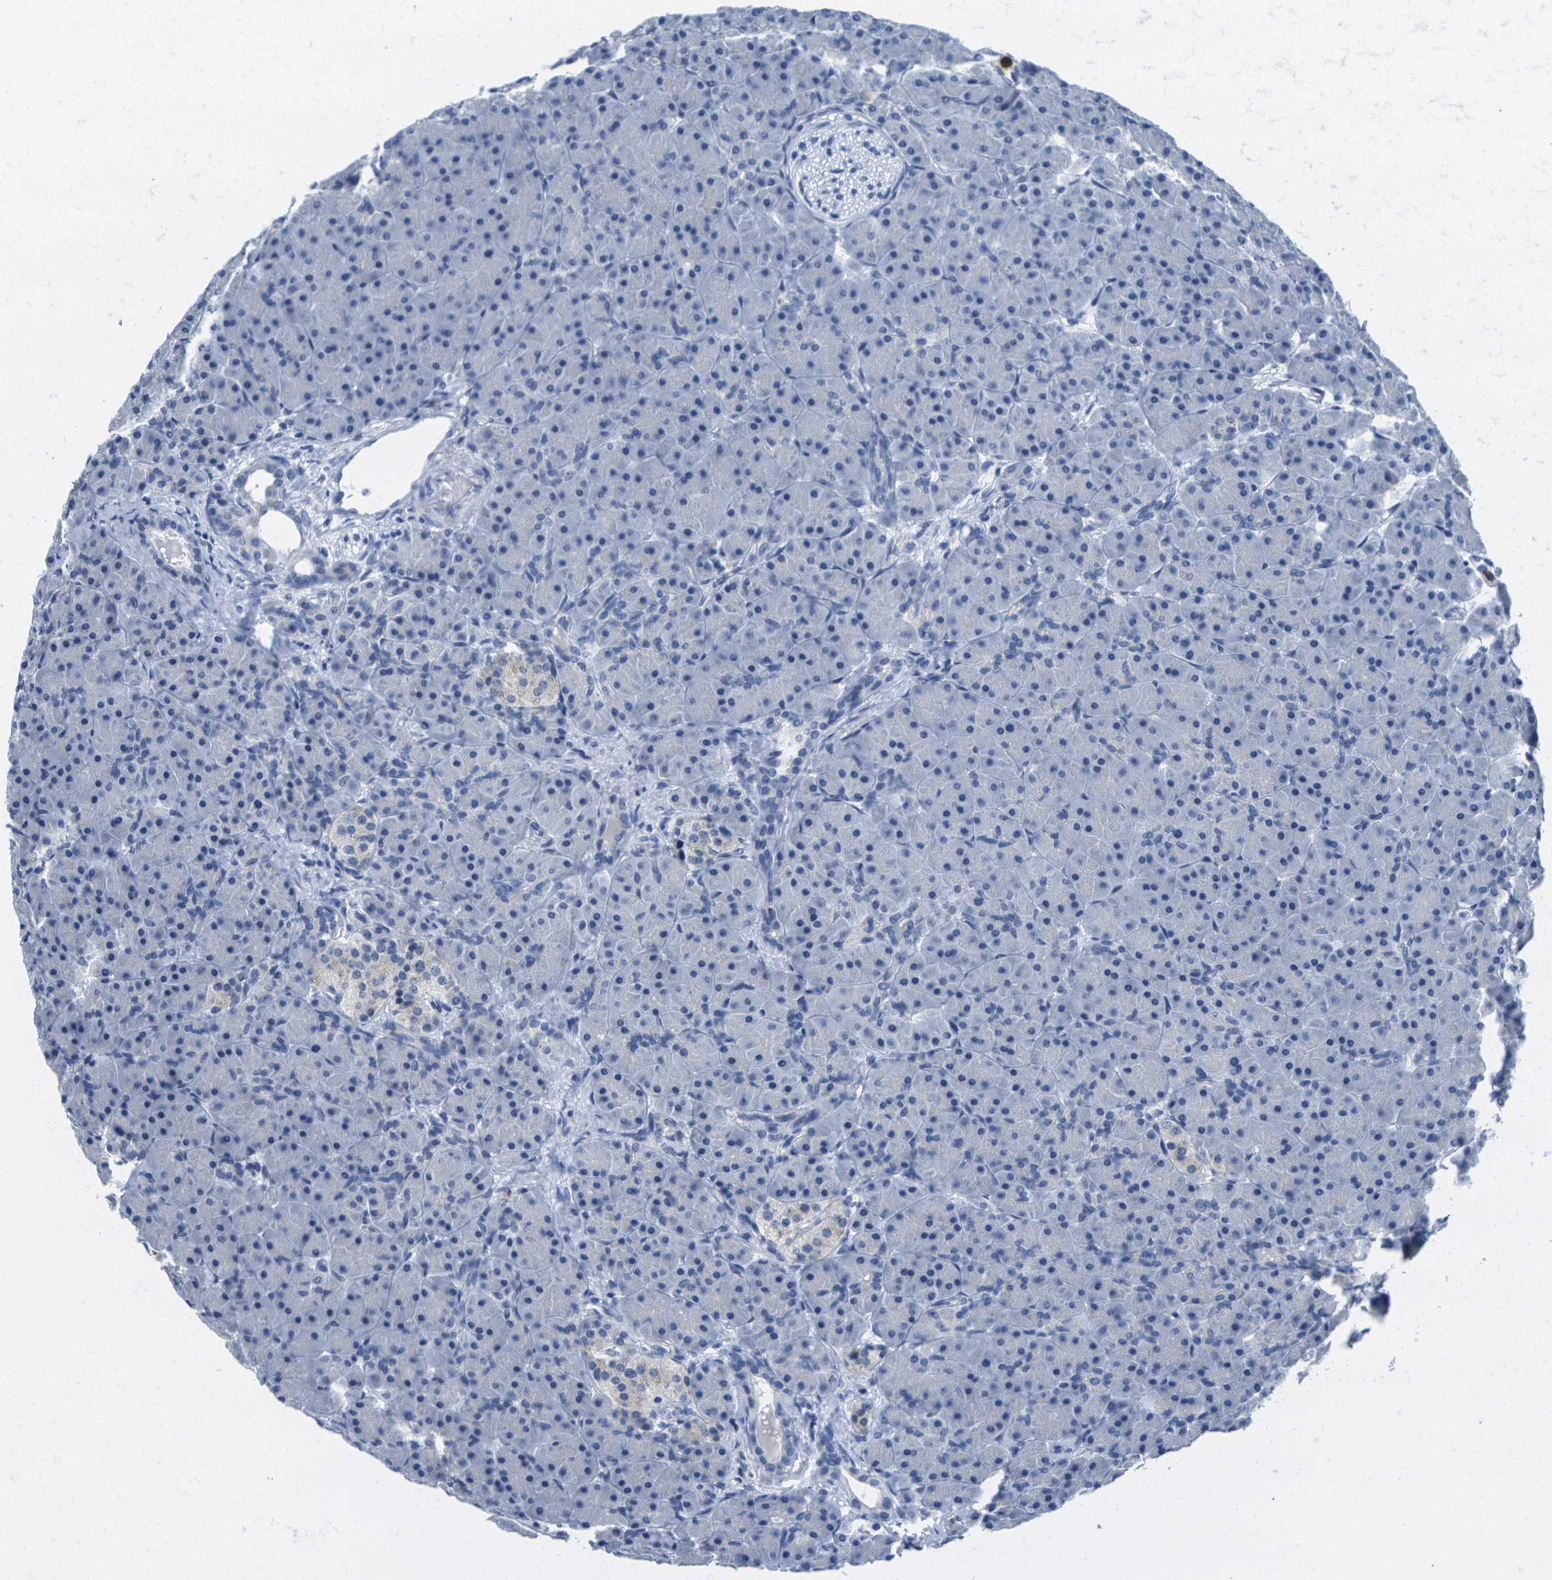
{"staining": {"intensity": "negative", "quantity": "none", "location": "none"}, "tissue": "pancreas", "cell_type": "Exocrine glandular cells", "image_type": "normal", "snomed": [{"axis": "morphology", "description": "Normal tissue, NOS"}, {"axis": "topography", "description": "Pancreas"}], "caption": "Immunohistochemistry (IHC) of normal pancreas demonstrates no expression in exocrine glandular cells.", "gene": "GPR15", "patient": {"sex": "male", "age": 66}}